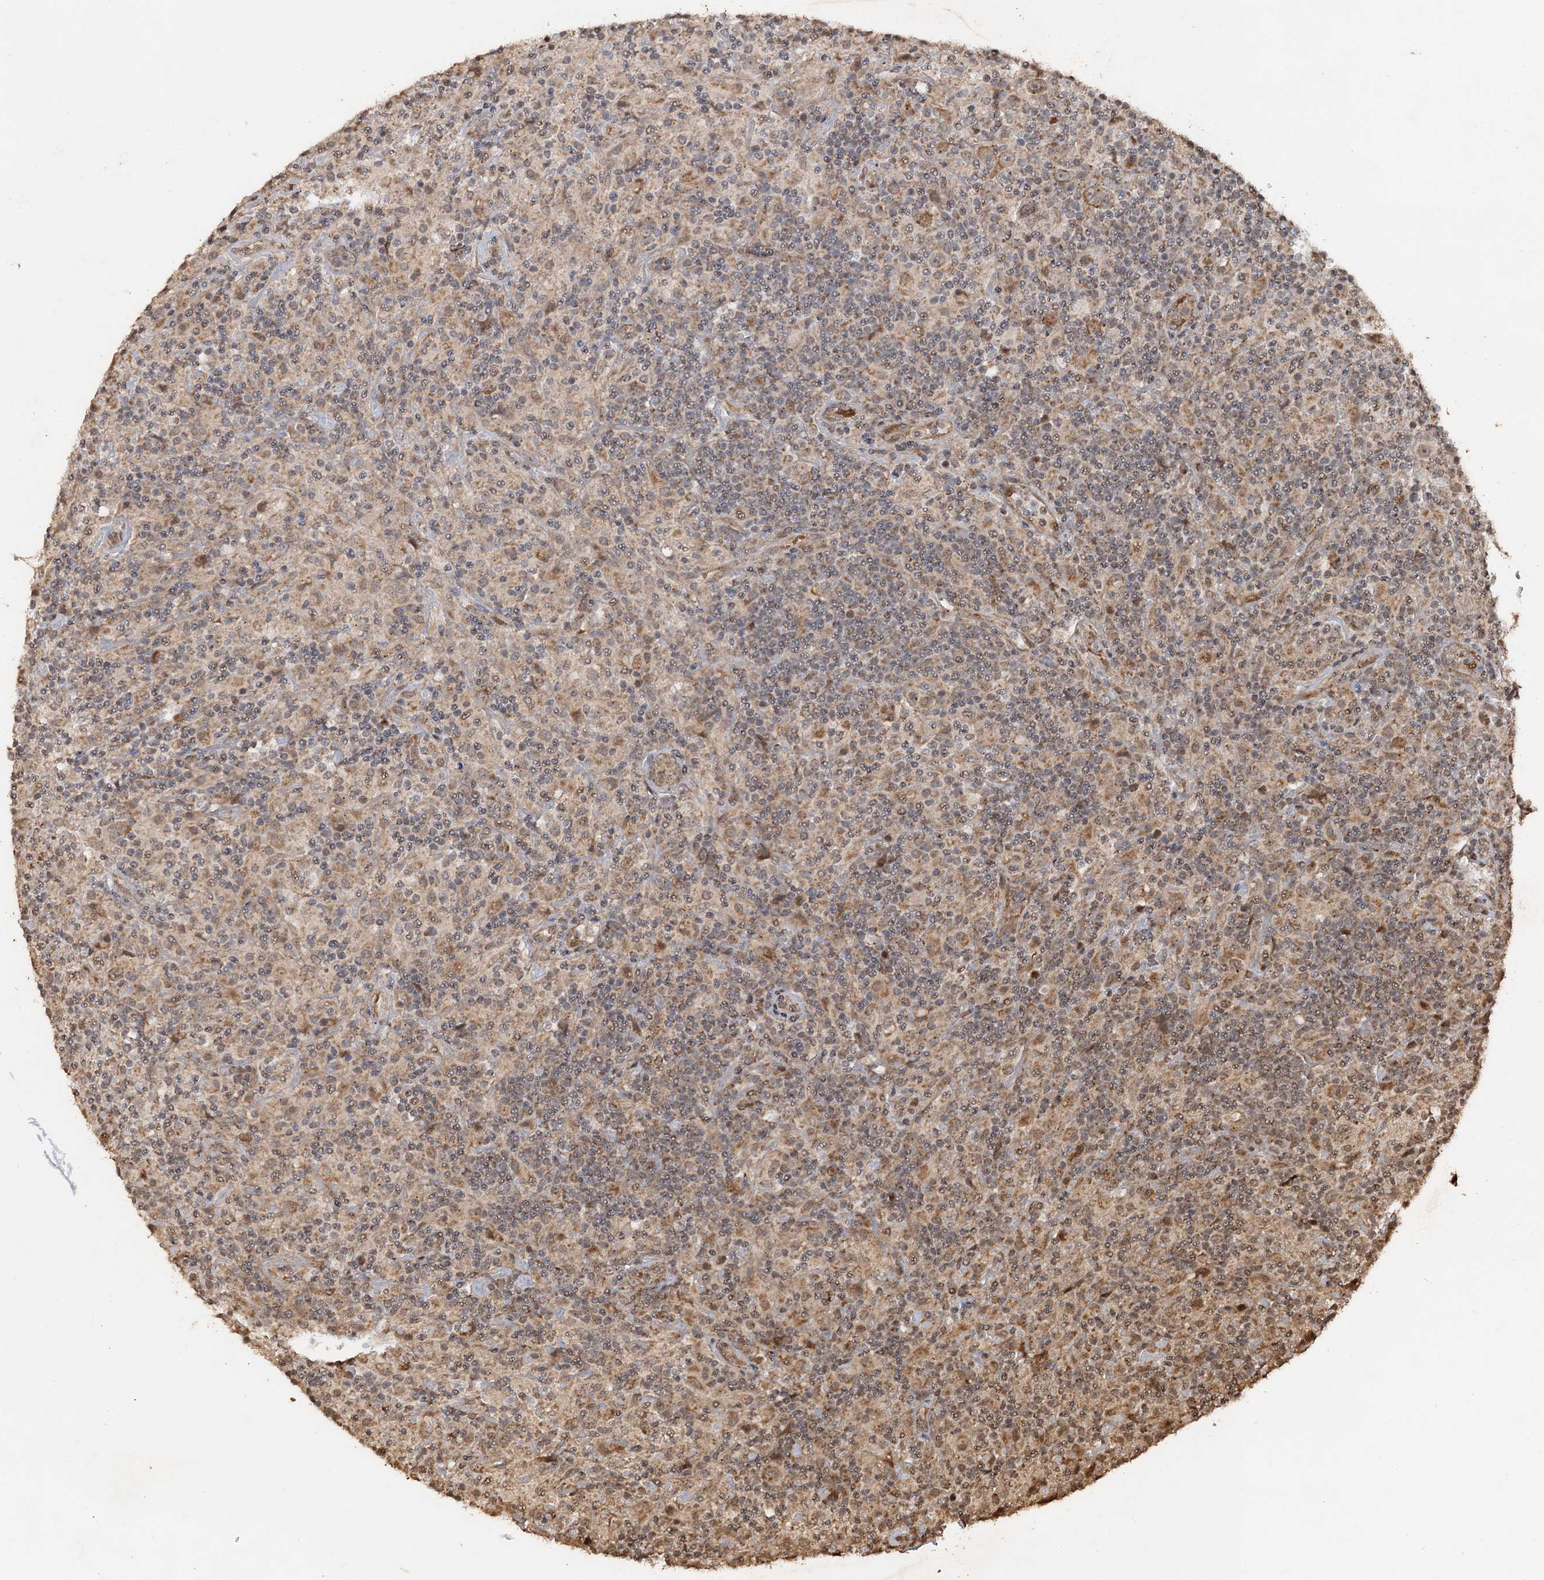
{"staining": {"intensity": "moderate", "quantity": ">75%", "location": "cytoplasmic/membranous"}, "tissue": "lymphoma", "cell_type": "Tumor cells", "image_type": "cancer", "snomed": [{"axis": "morphology", "description": "Hodgkin's disease, NOS"}, {"axis": "topography", "description": "Lymph node"}], "caption": "This histopathology image shows IHC staining of human Hodgkin's disease, with medium moderate cytoplasmic/membranous staining in about >75% of tumor cells.", "gene": "REP15", "patient": {"sex": "male", "age": 70}}